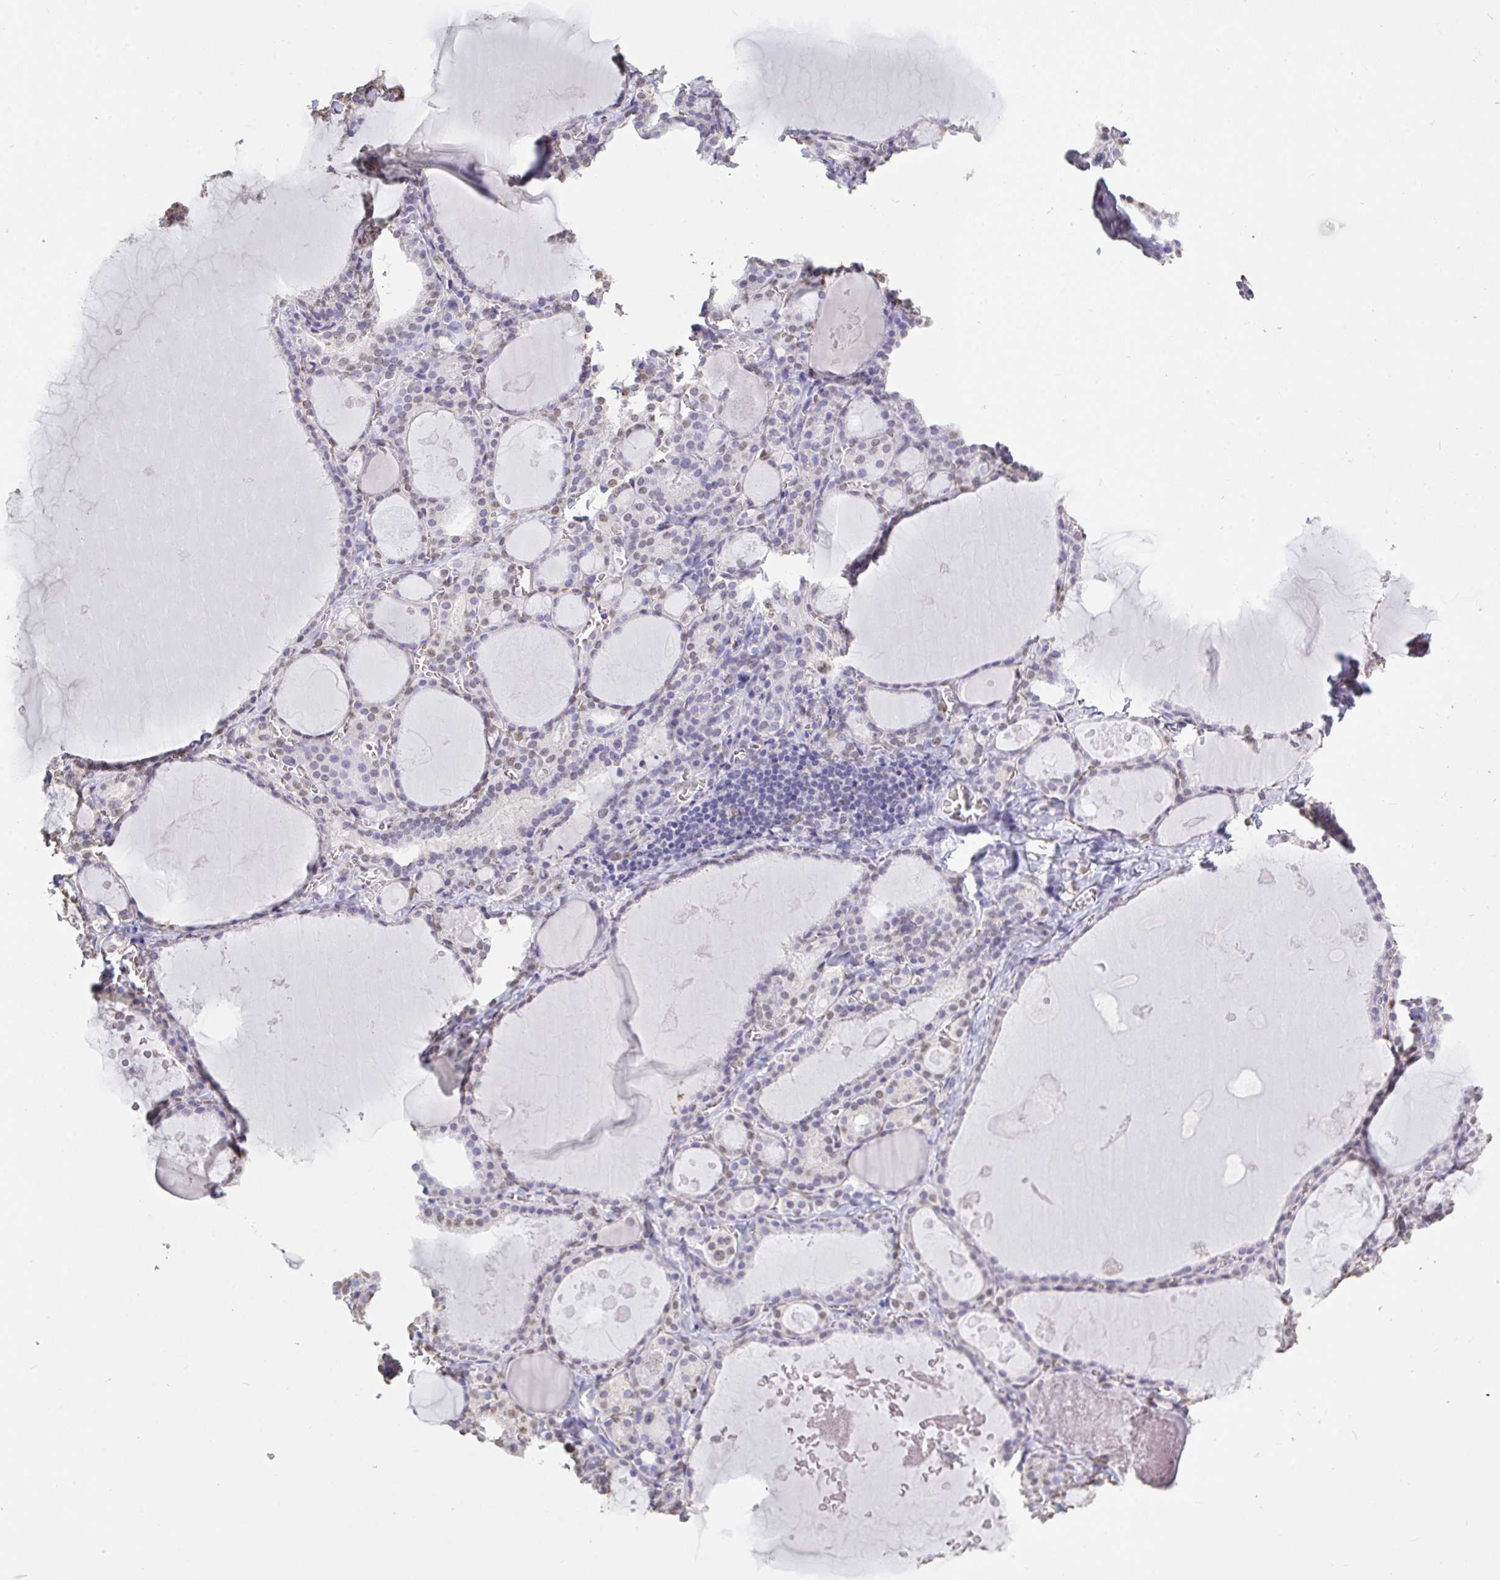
{"staining": {"intensity": "weak", "quantity": "25%-75%", "location": "nuclear"}, "tissue": "thyroid gland", "cell_type": "Glandular cells", "image_type": "normal", "snomed": [{"axis": "morphology", "description": "Normal tissue, NOS"}, {"axis": "topography", "description": "Thyroid gland"}], "caption": "A brown stain highlights weak nuclear expression of a protein in glandular cells of benign human thyroid gland.", "gene": "SEMA6B", "patient": {"sex": "male", "age": 56}}